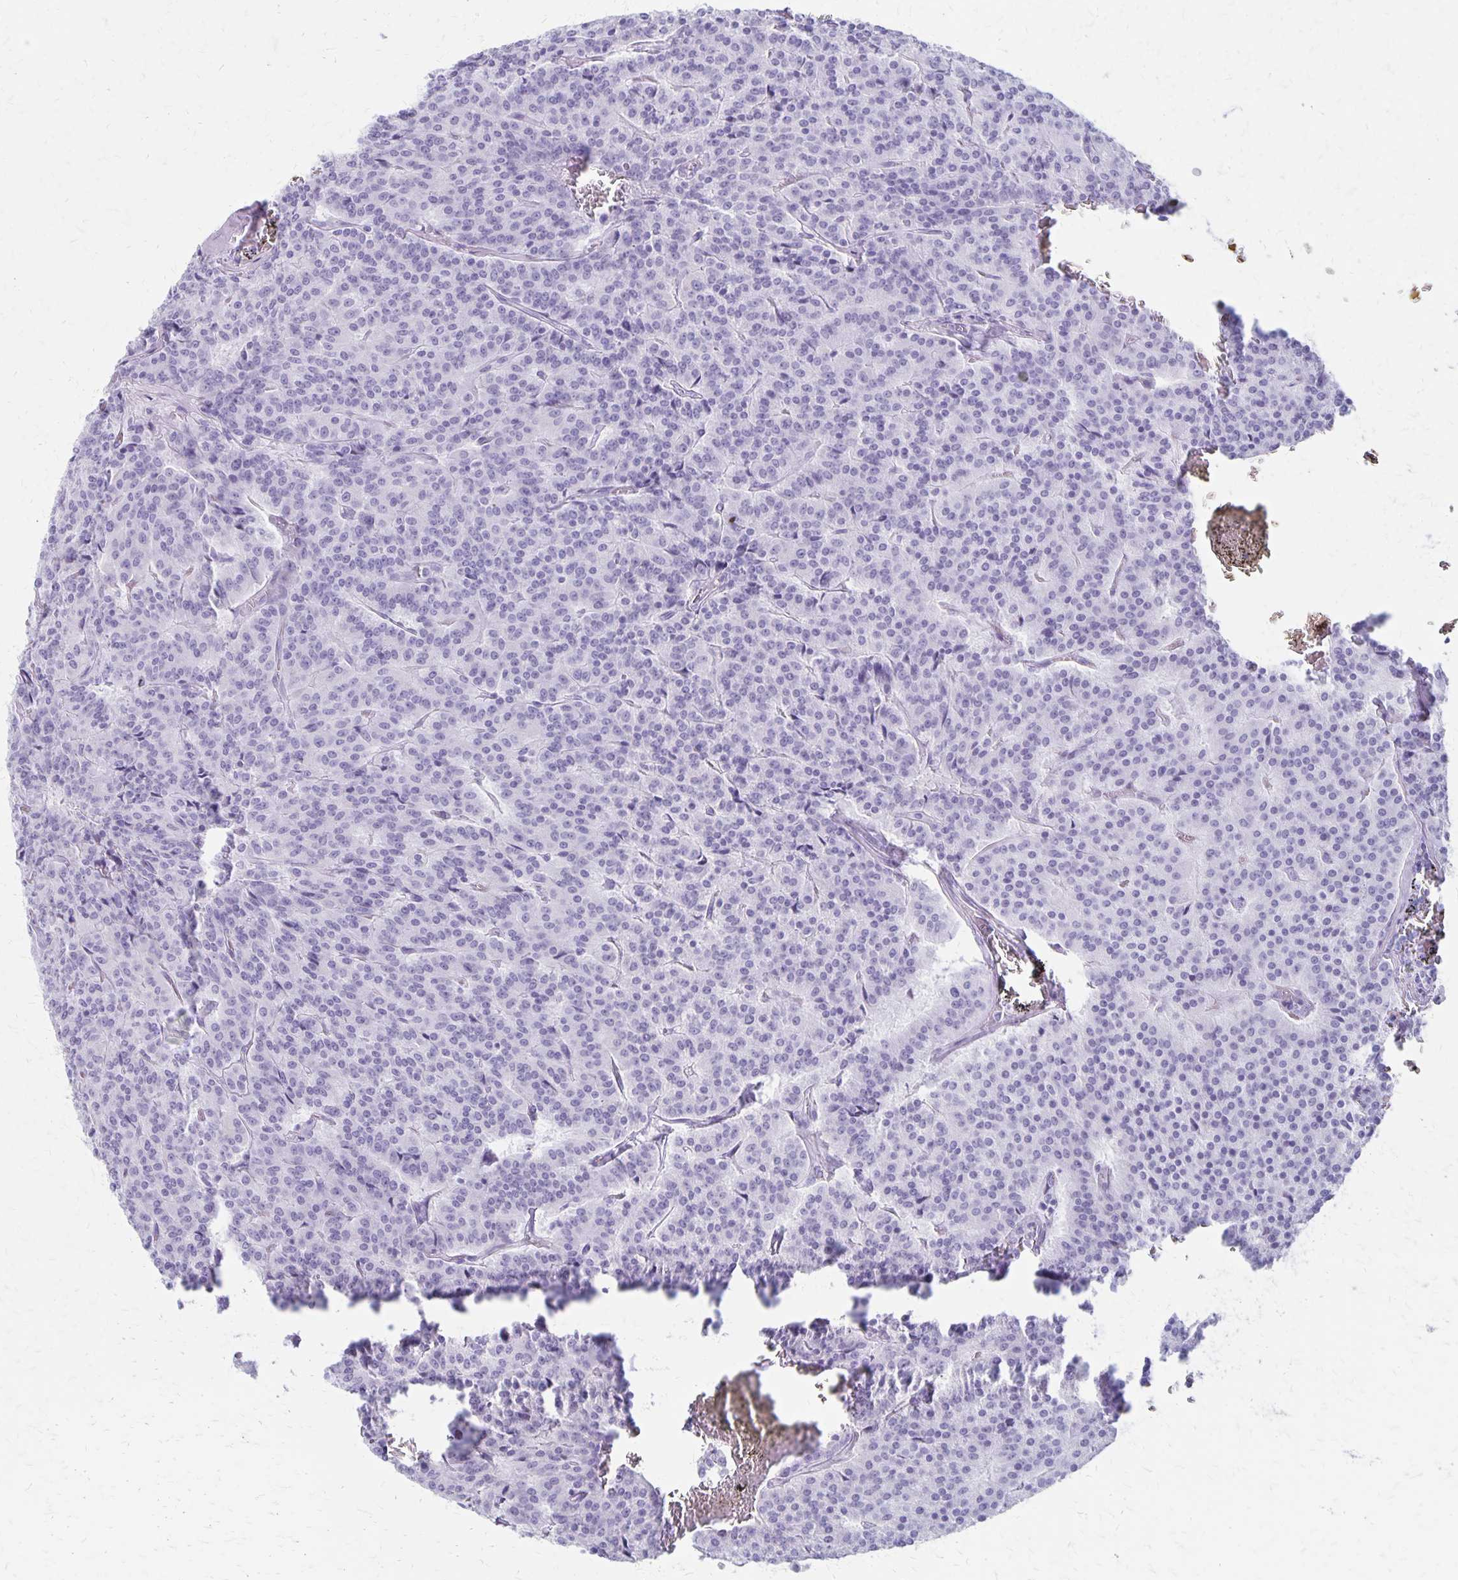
{"staining": {"intensity": "negative", "quantity": "none", "location": "none"}, "tissue": "carcinoid", "cell_type": "Tumor cells", "image_type": "cancer", "snomed": [{"axis": "morphology", "description": "Carcinoid, malignant, NOS"}, {"axis": "topography", "description": "Lung"}], "caption": "High magnification brightfield microscopy of carcinoid (malignant) stained with DAB (brown) and counterstained with hematoxylin (blue): tumor cells show no significant staining.", "gene": "HOMER1", "patient": {"sex": "male", "age": 70}}